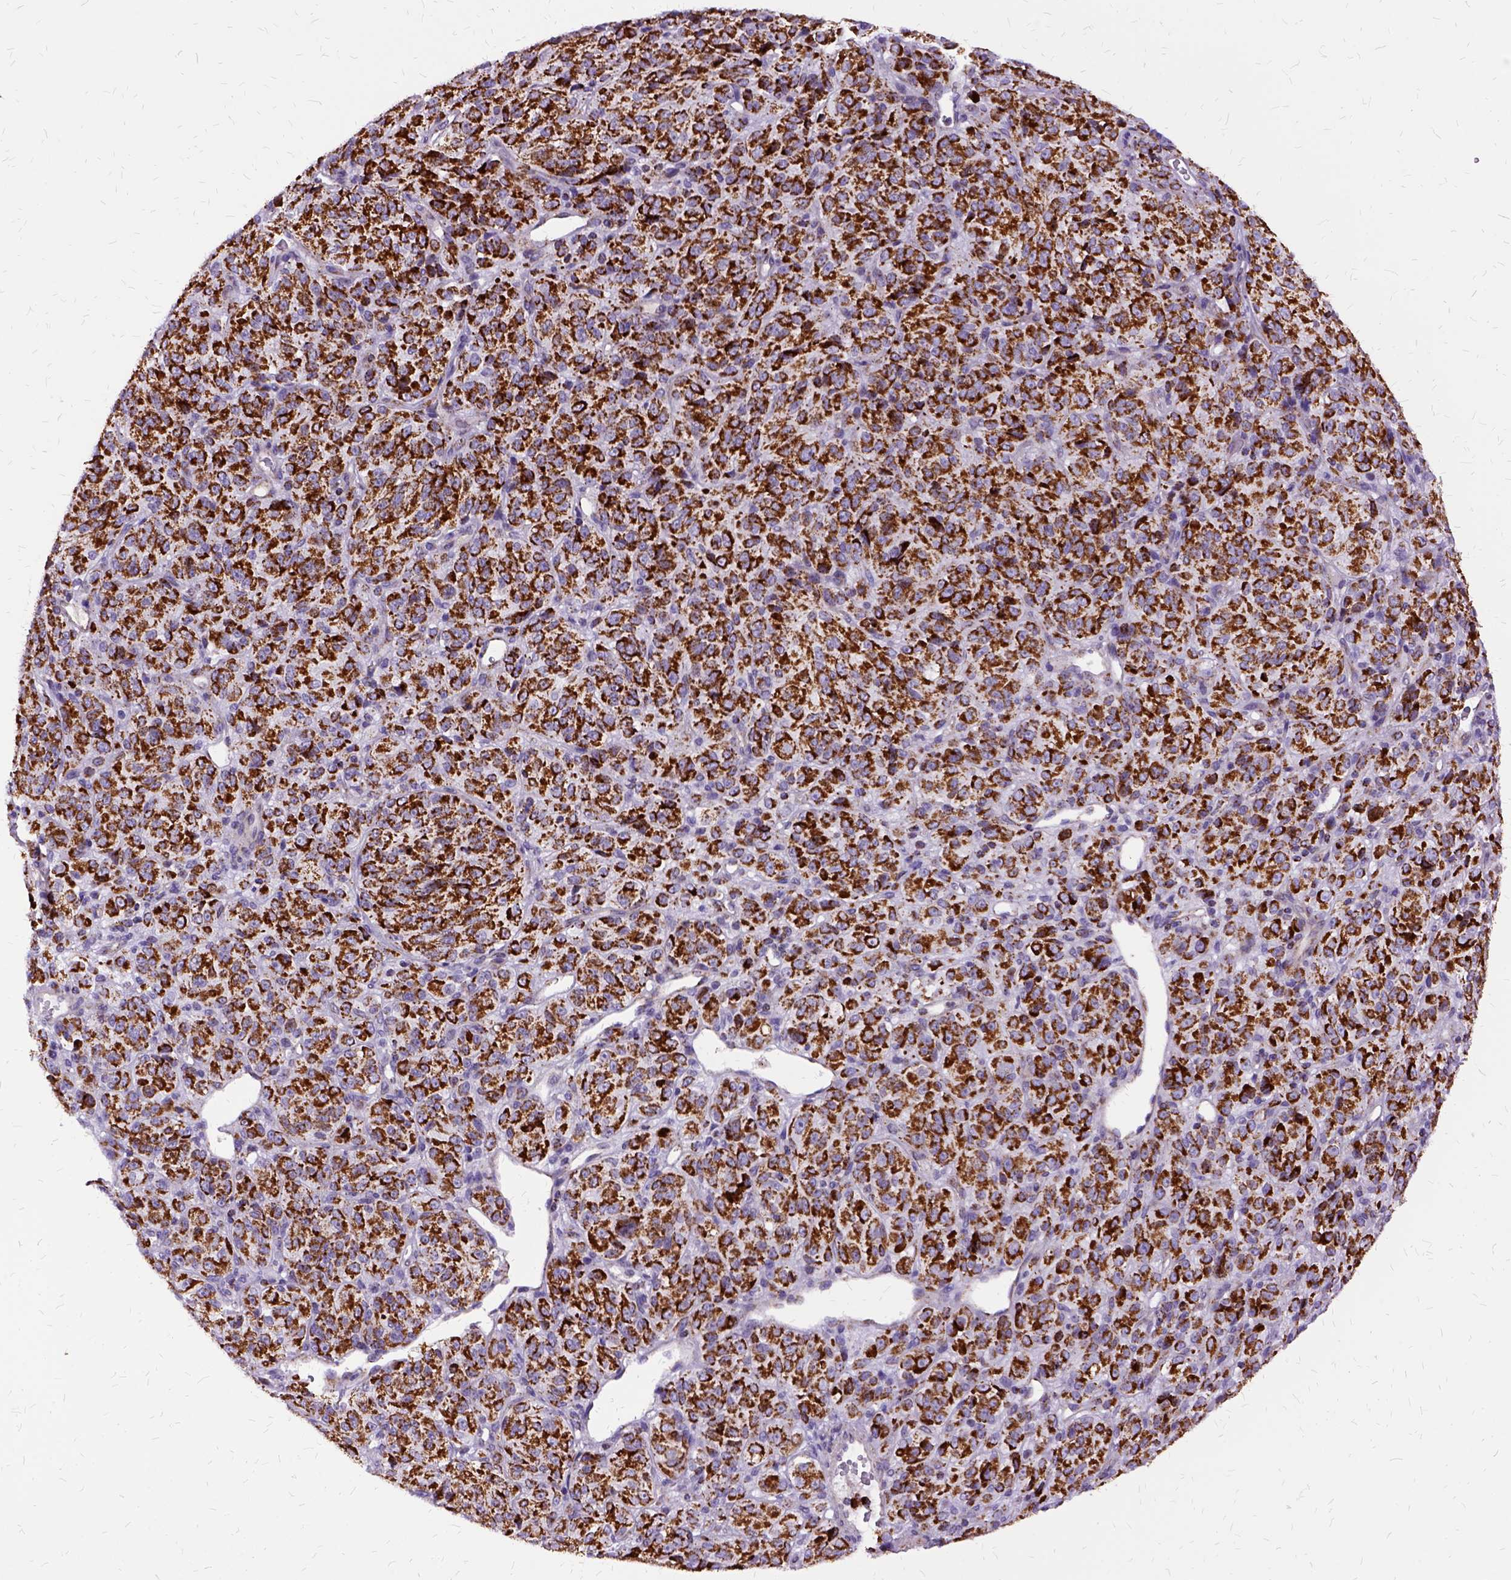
{"staining": {"intensity": "strong", "quantity": ">75%", "location": "cytoplasmic/membranous"}, "tissue": "melanoma", "cell_type": "Tumor cells", "image_type": "cancer", "snomed": [{"axis": "morphology", "description": "Malignant melanoma, Metastatic site"}, {"axis": "topography", "description": "Brain"}], "caption": "This image demonstrates immunohistochemistry (IHC) staining of human melanoma, with high strong cytoplasmic/membranous staining in approximately >75% of tumor cells.", "gene": "OXCT1", "patient": {"sex": "female", "age": 56}}